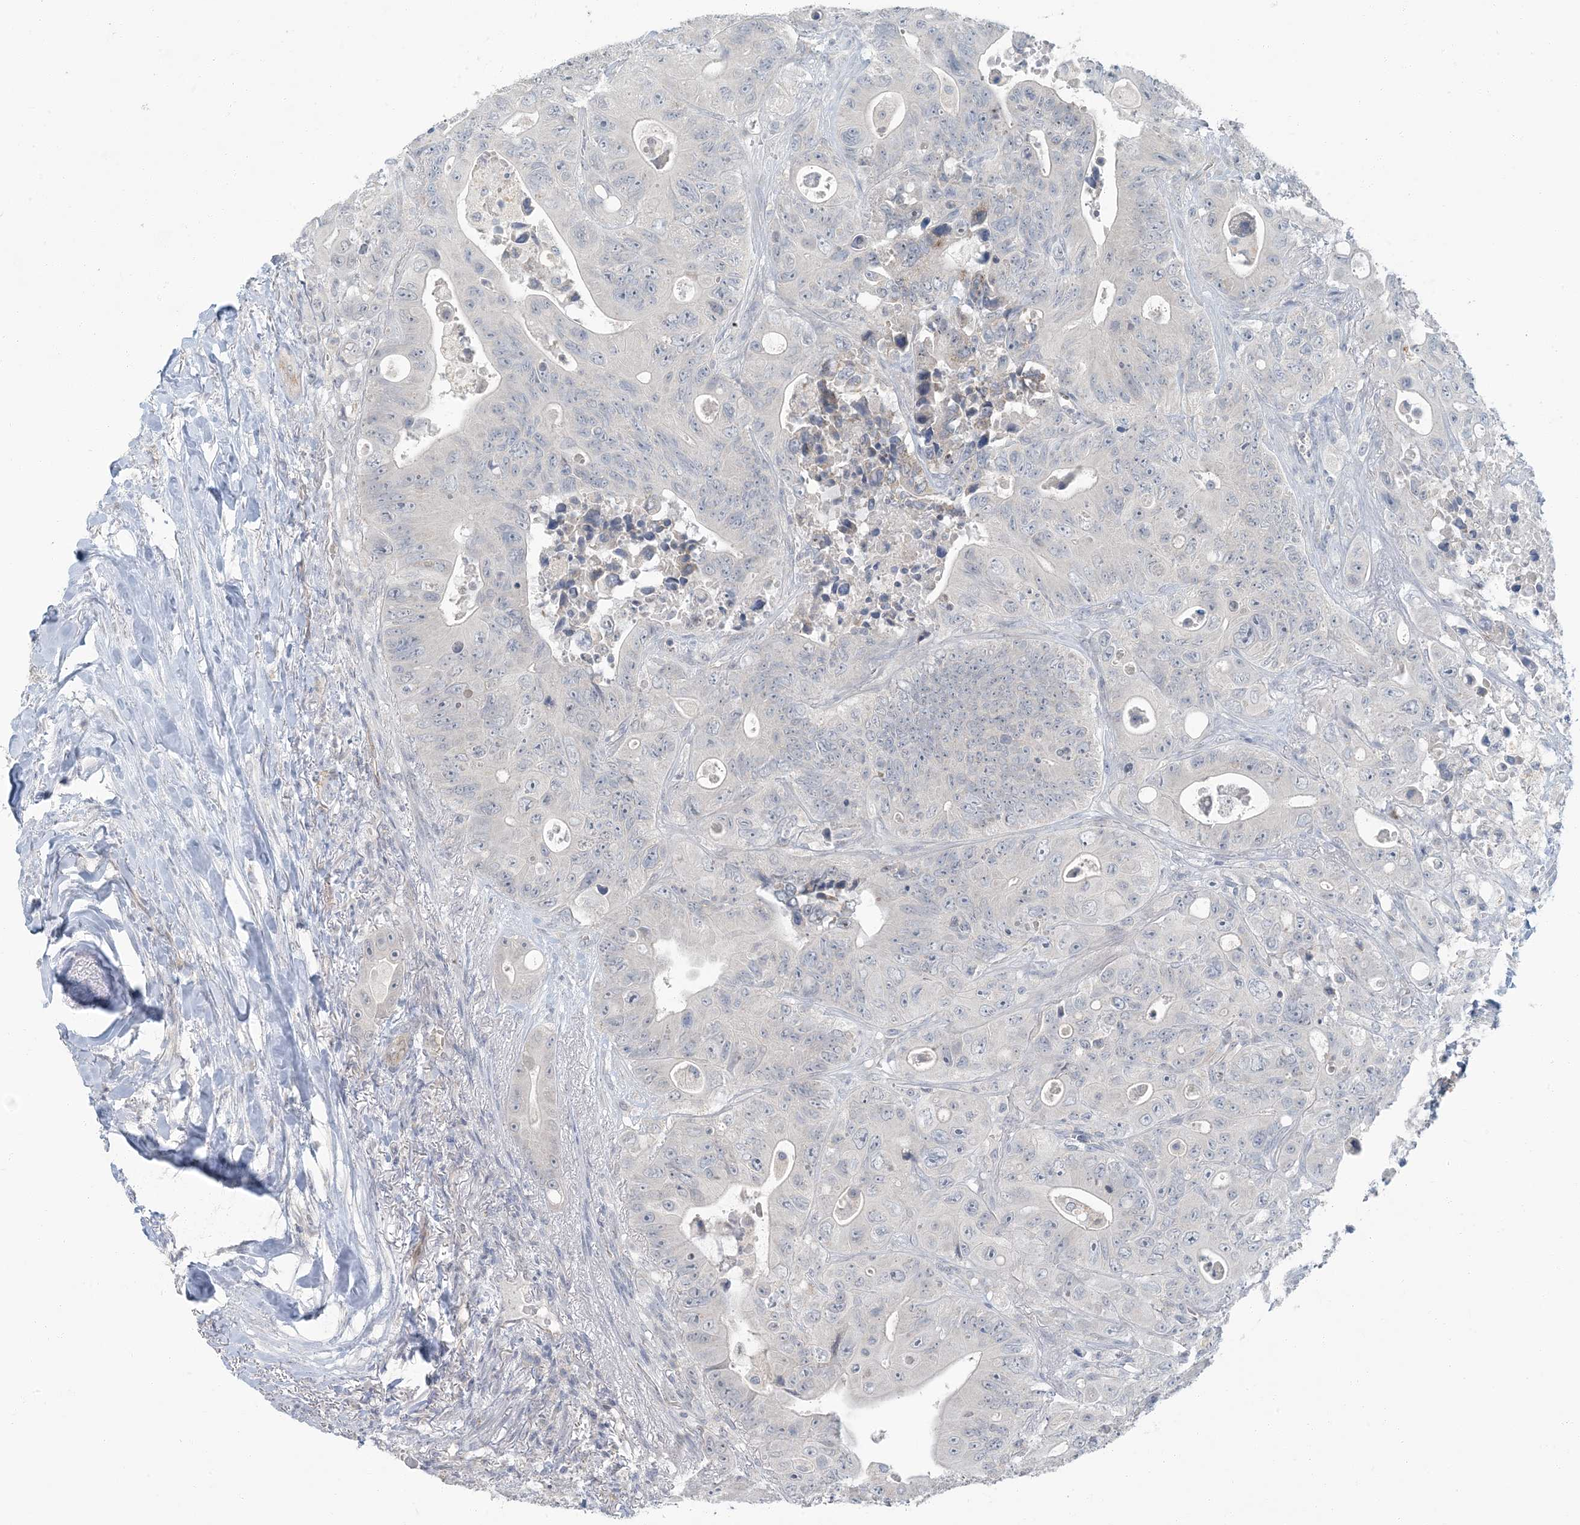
{"staining": {"intensity": "negative", "quantity": "none", "location": "none"}, "tissue": "colorectal cancer", "cell_type": "Tumor cells", "image_type": "cancer", "snomed": [{"axis": "morphology", "description": "Adenocarcinoma, NOS"}, {"axis": "topography", "description": "Colon"}], "caption": "Immunohistochemical staining of colorectal adenocarcinoma exhibits no significant expression in tumor cells.", "gene": "EPHA4", "patient": {"sex": "female", "age": 46}}